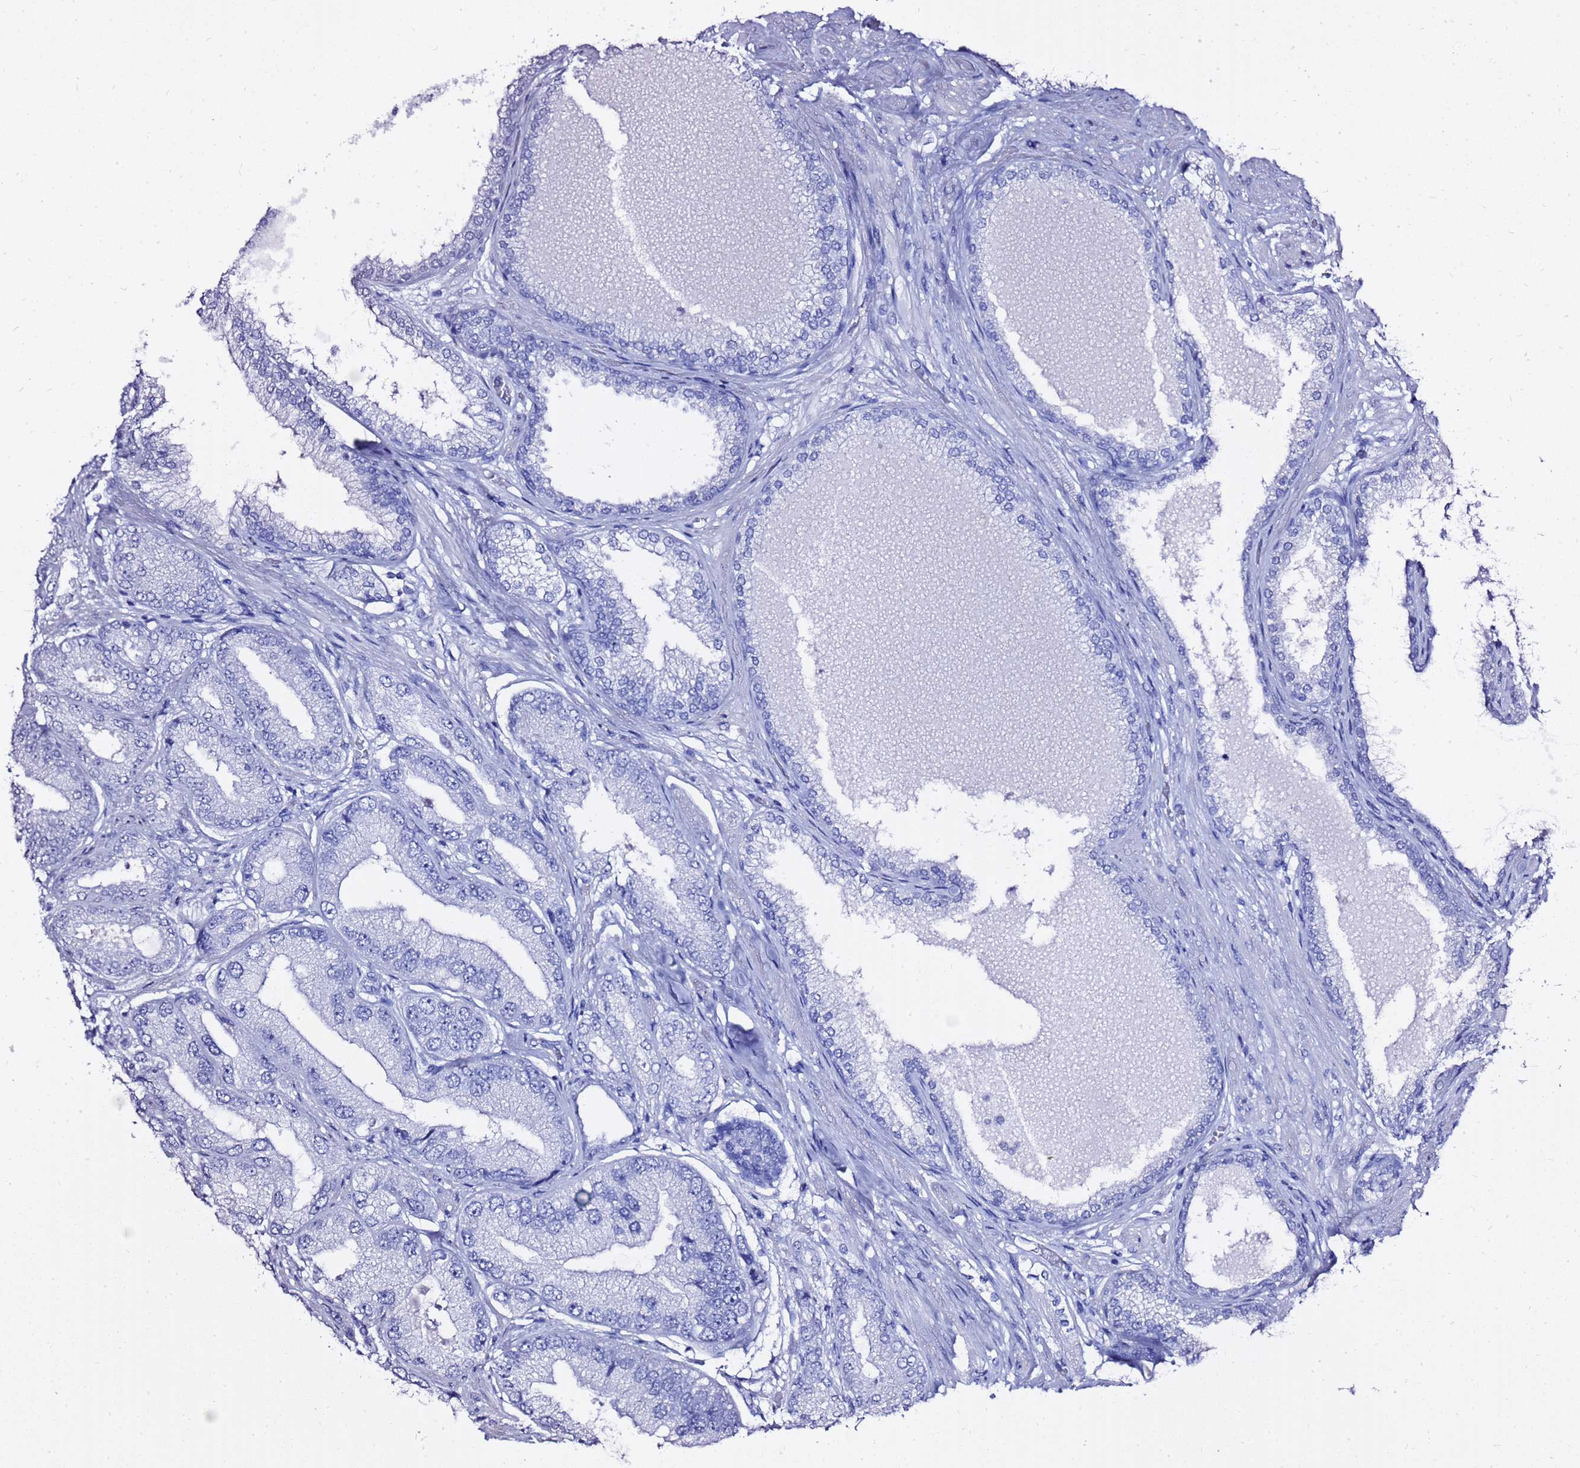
{"staining": {"intensity": "negative", "quantity": "none", "location": "none"}, "tissue": "prostate cancer", "cell_type": "Tumor cells", "image_type": "cancer", "snomed": [{"axis": "morphology", "description": "Adenocarcinoma, High grade"}, {"axis": "topography", "description": "Prostate"}], "caption": "The micrograph reveals no staining of tumor cells in prostate cancer (high-grade adenocarcinoma).", "gene": "LIPF", "patient": {"sex": "male", "age": 71}}